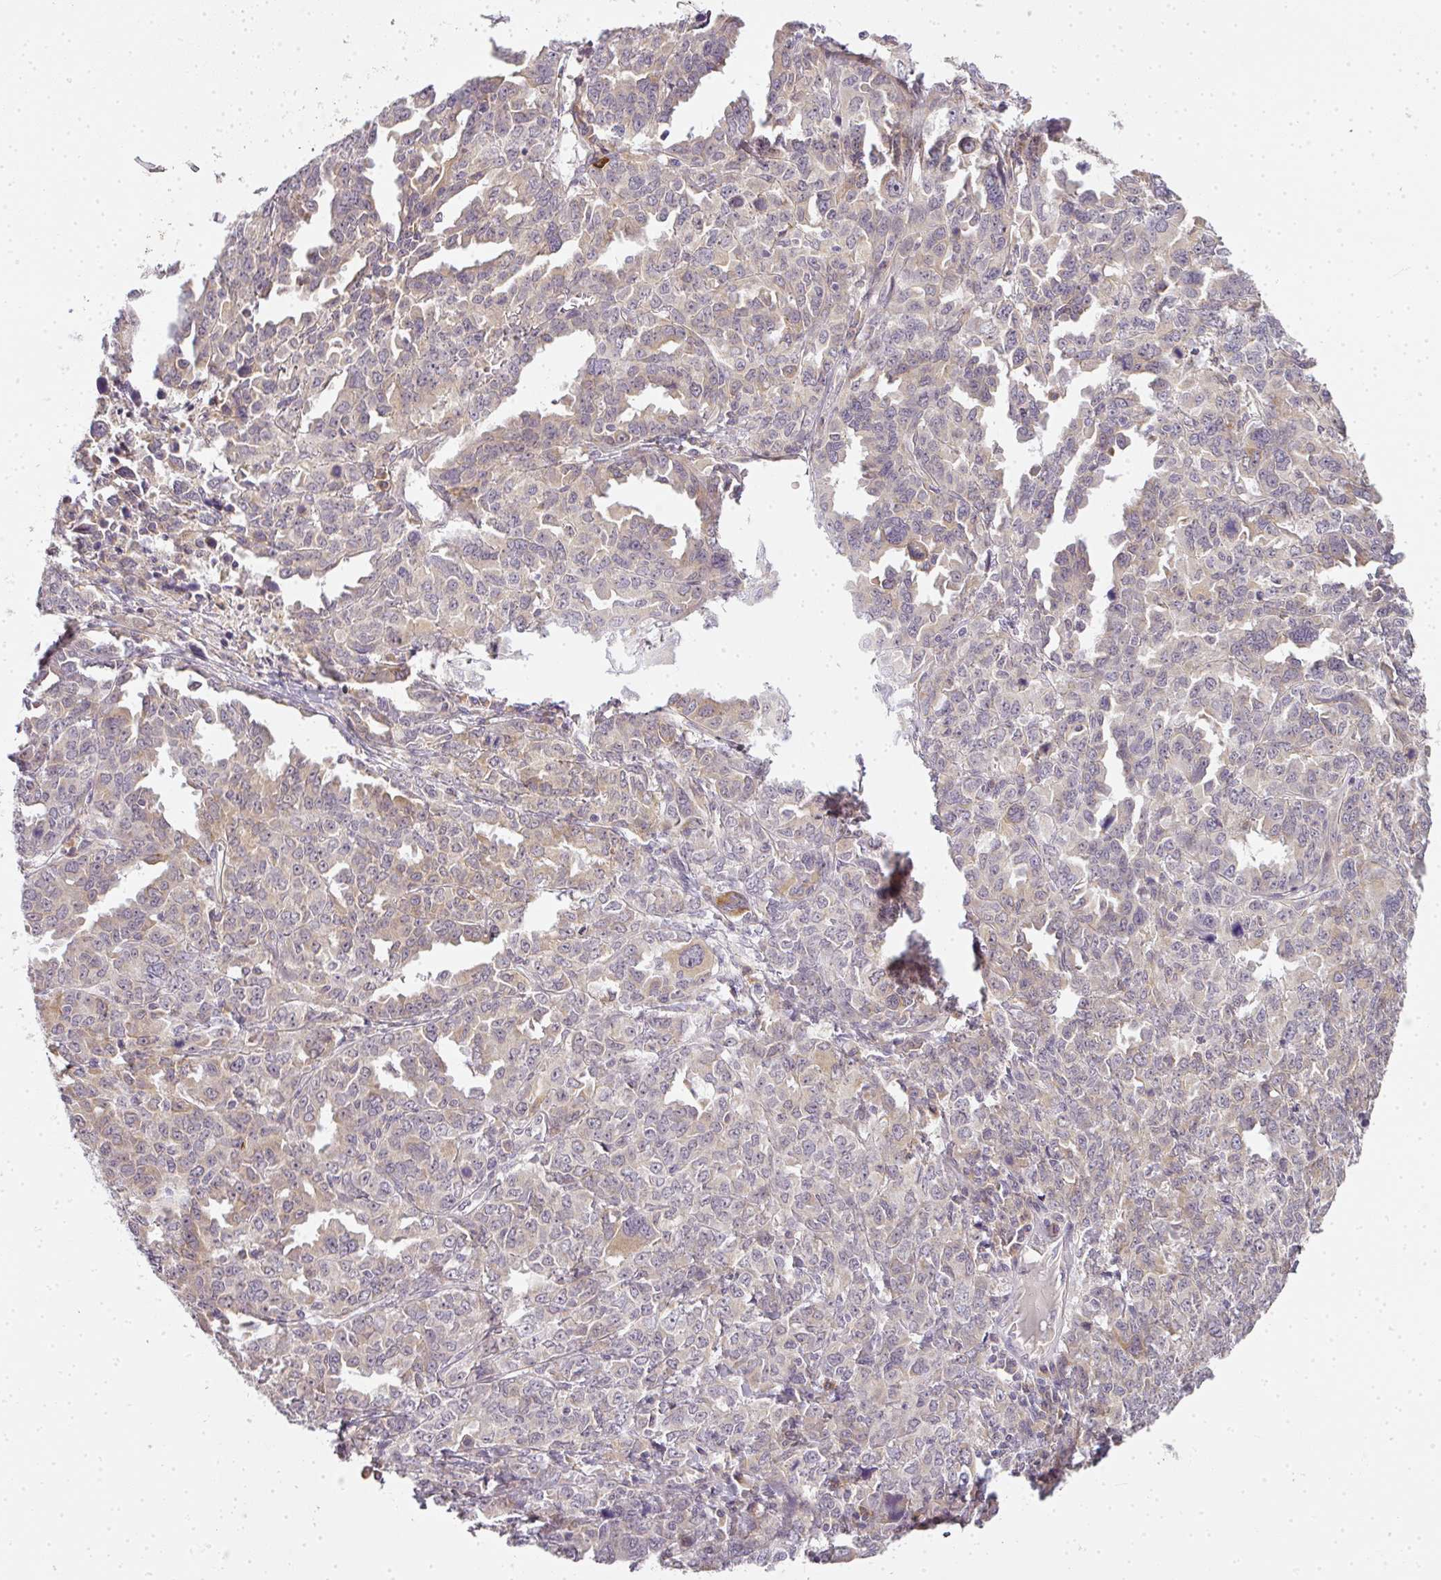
{"staining": {"intensity": "weak", "quantity": "25%-75%", "location": "cytoplasmic/membranous"}, "tissue": "ovarian cancer", "cell_type": "Tumor cells", "image_type": "cancer", "snomed": [{"axis": "morphology", "description": "Adenocarcinoma, NOS"}, {"axis": "morphology", "description": "Carcinoma, endometroid"}, {"axis": "topography", "description": "Ovary"}], "caption": "Immunohistochemistry (IHC) staining of ovarian endometroid carcinoma, which displays low levels of weak cytoplasmic/membranous positivity in about 25%-75% of tumor cells indicating weak cytoplasmic/membranous protein expression. The staining was performed using DAB (3,3'-diaminobenzidine) (brown) for protein detection and nuclei were counterstained in hematoxylin (blue).", "gene": "MED19", "patient": {"sex": "female", "age": 72}}